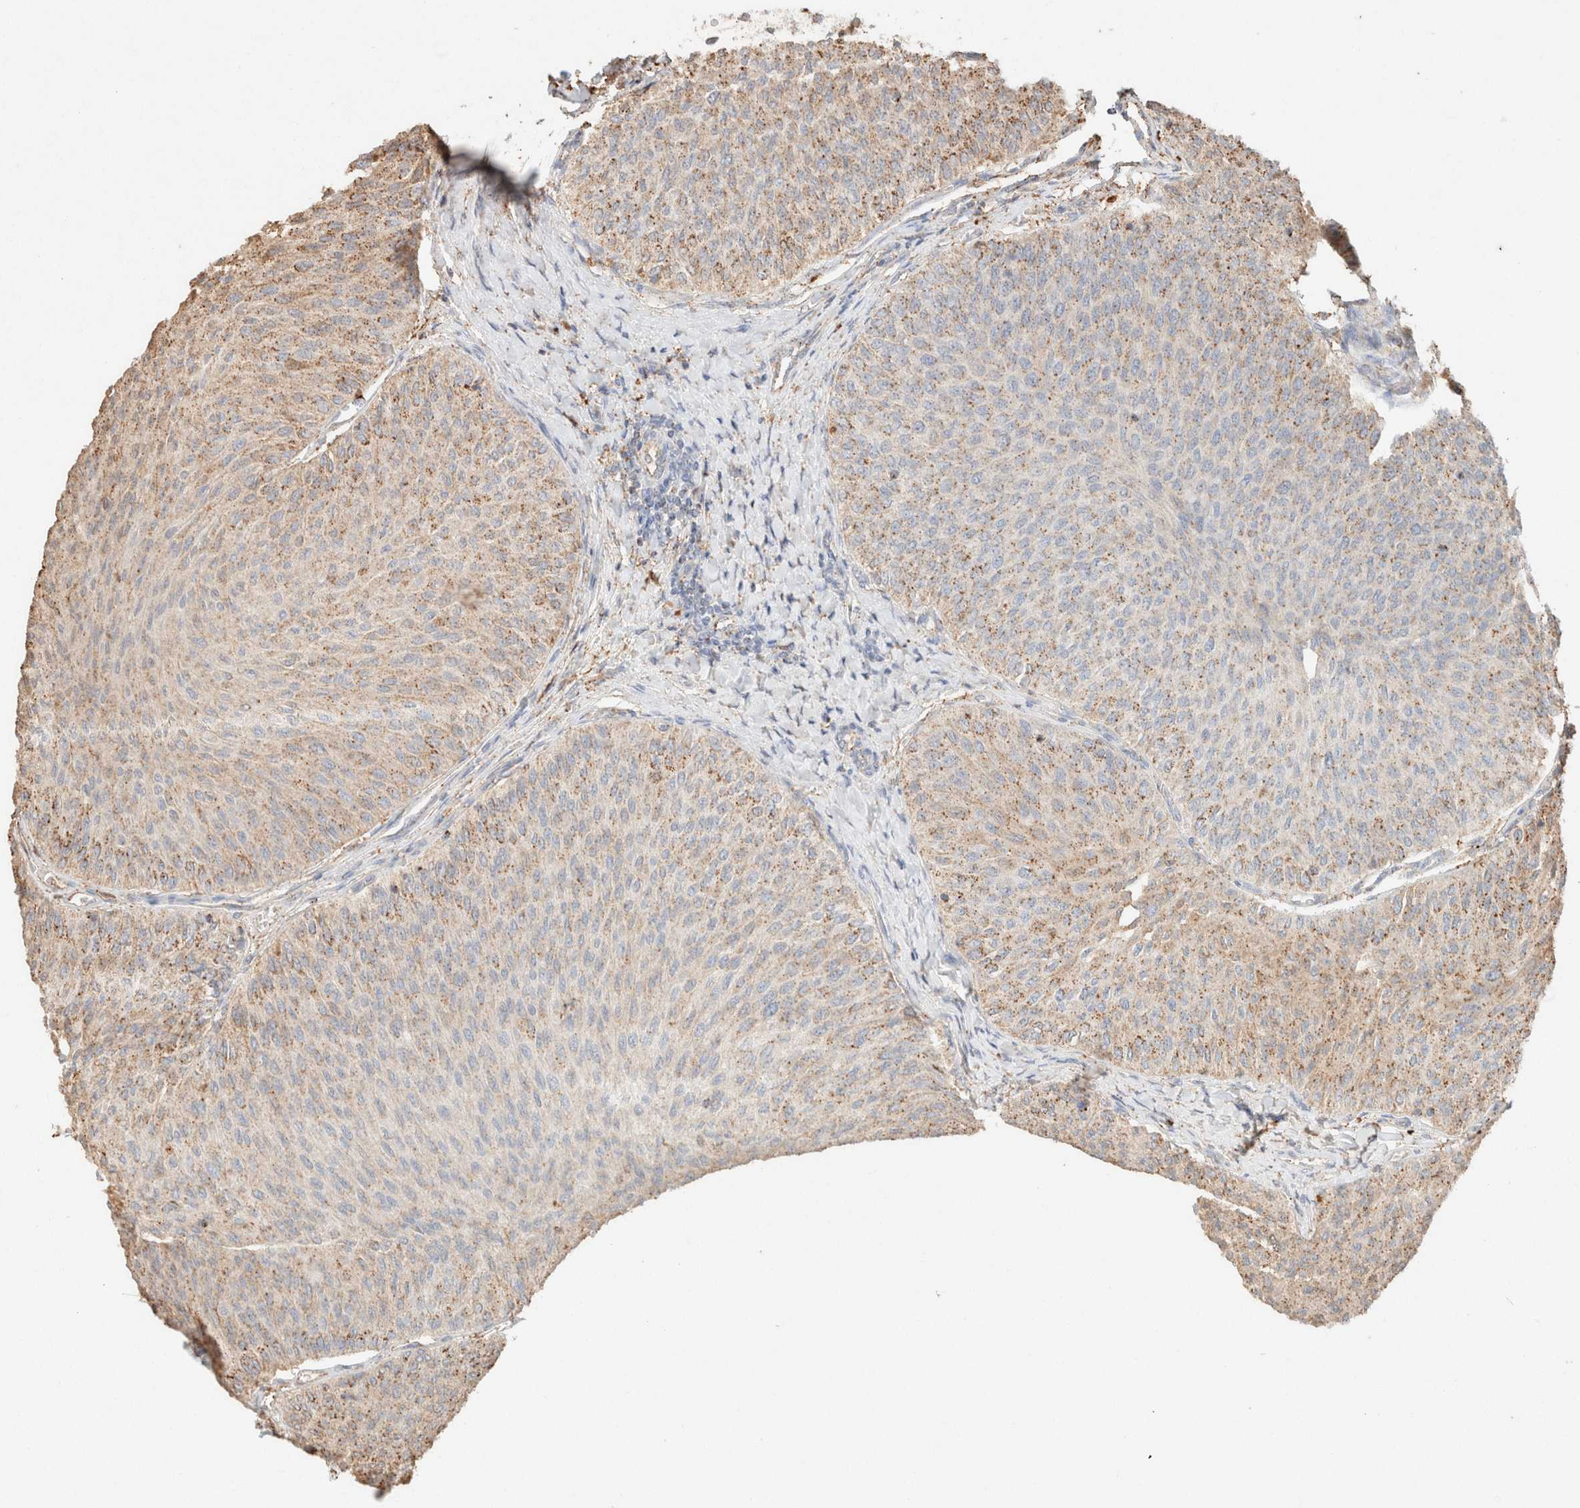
{"staining": {"intensity": "weak", "quantity": ">75%", "location": "cytoplasmic/membranous"}, "tissue": "urothelial cancer", "cell_type": "Tumor cells", "image_type": "cancer", "snomed": [{"axis": "morphology", "description": "Urothelial carcinoma, Low grade"}, {"axis": "topography", "description": "Urinary bladder"}], "caption": "A histopathology image of urothelial cancer stained for a protein shows weak cytoplasmic/membranous brown staining in tumor cells. (brown staining indicates protein expression, while blue staining denotes nuclei).", "gene": "CTSC", "patient": {"sex": "male", "age": 78}}